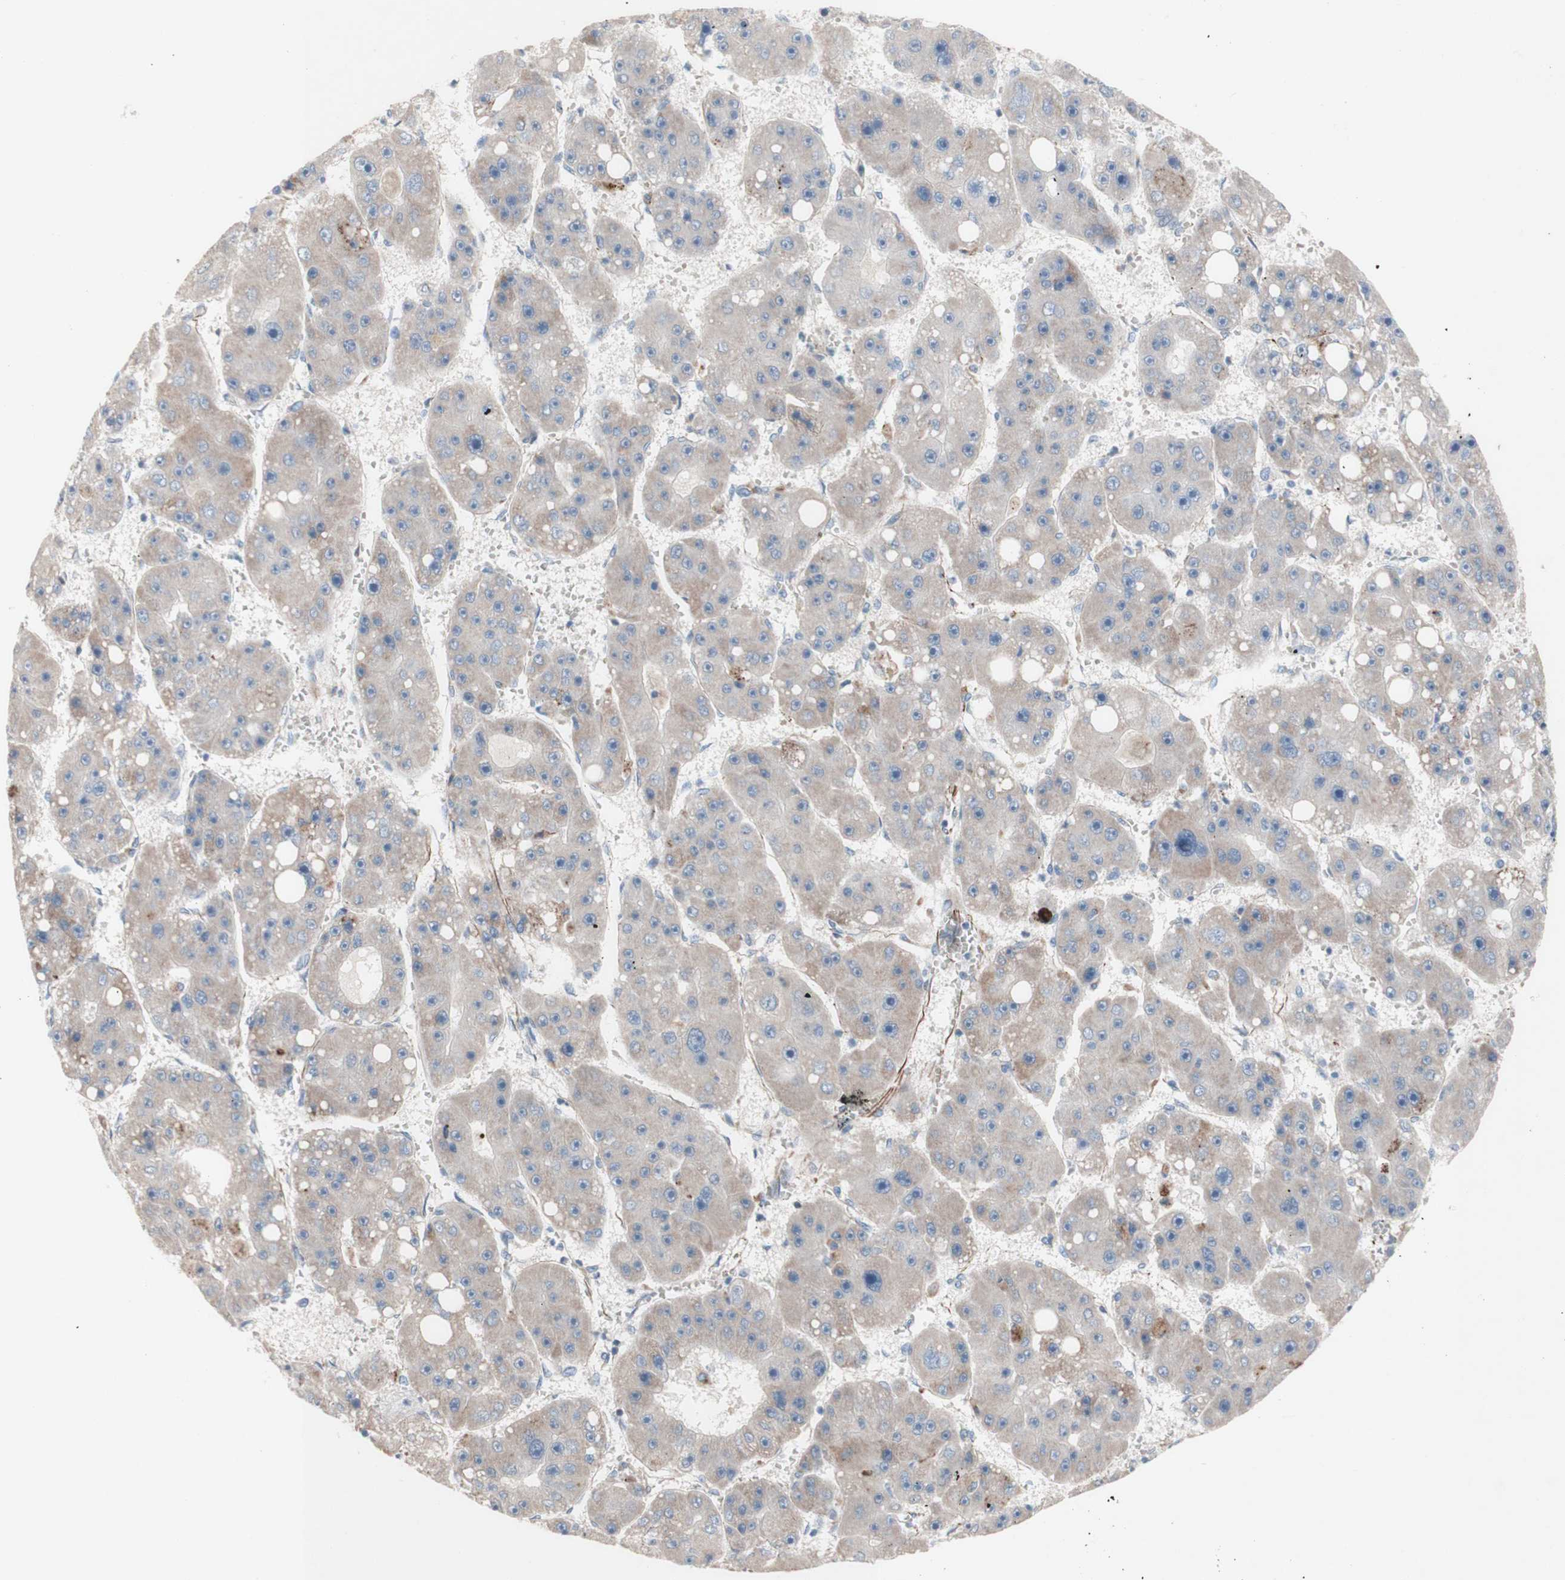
{"staining": {"intensity": "weak", "quantity": "25%-75%", "location": "cytoplasmic/membranous"}, "tissue": "liver cancer", "cell_type": "Tumor cells", "image_type": "cancer", "snomed": [{"axis": "morphology", "description": "Carcinoma, Hepatocellular, NOS"}, {"axis": "topography", "description": "Liver"}], "caption": "Approximately 25%-75% of tumor cells in human liver cancer demonstrate weak cytoplasmic/membranous protein positivity as visualized by brown immunohistochemical staining.", "gene": "AGPAT5", "patient": {"sex": "female", "age": 61}}